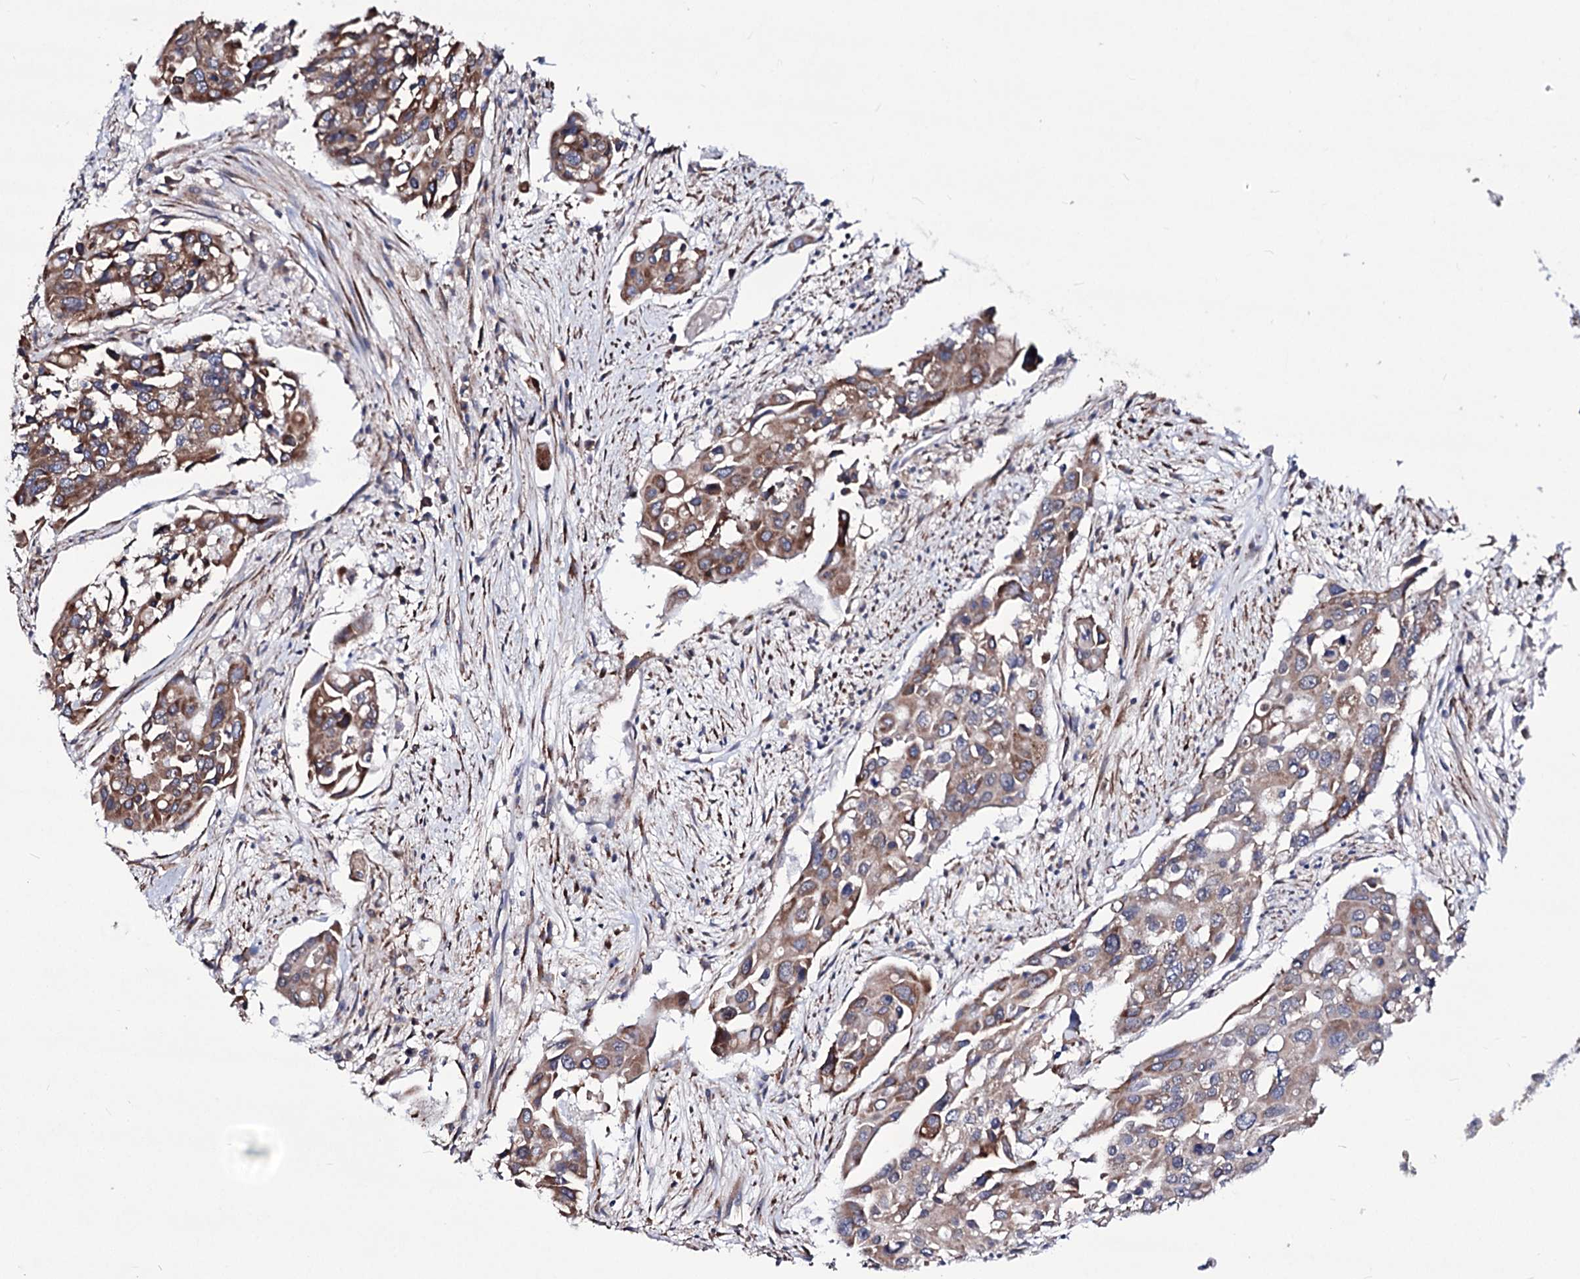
{"staining": {"intensity": "moderate", "quantity": "25%-75%", "location": "cytoplasmic/membranous"}, "tissue": "colorectal cancer", "cell_type": "Tumor cells", "image_type": "cancer", "snomed": [{"axis": "morphology", "description": "Adenocarcinoma, NOS"}, {"axis": "topography", "description": "Colon"}], "caption": "Brown immunohistochemical staining in colorectal adenocarcinoma reveals moderate cytoplasmic/membranous expression in about 25%-75% of tumor cells.", "gene": "PPRC1", "patient": {"sex": "male", "age": 77}}